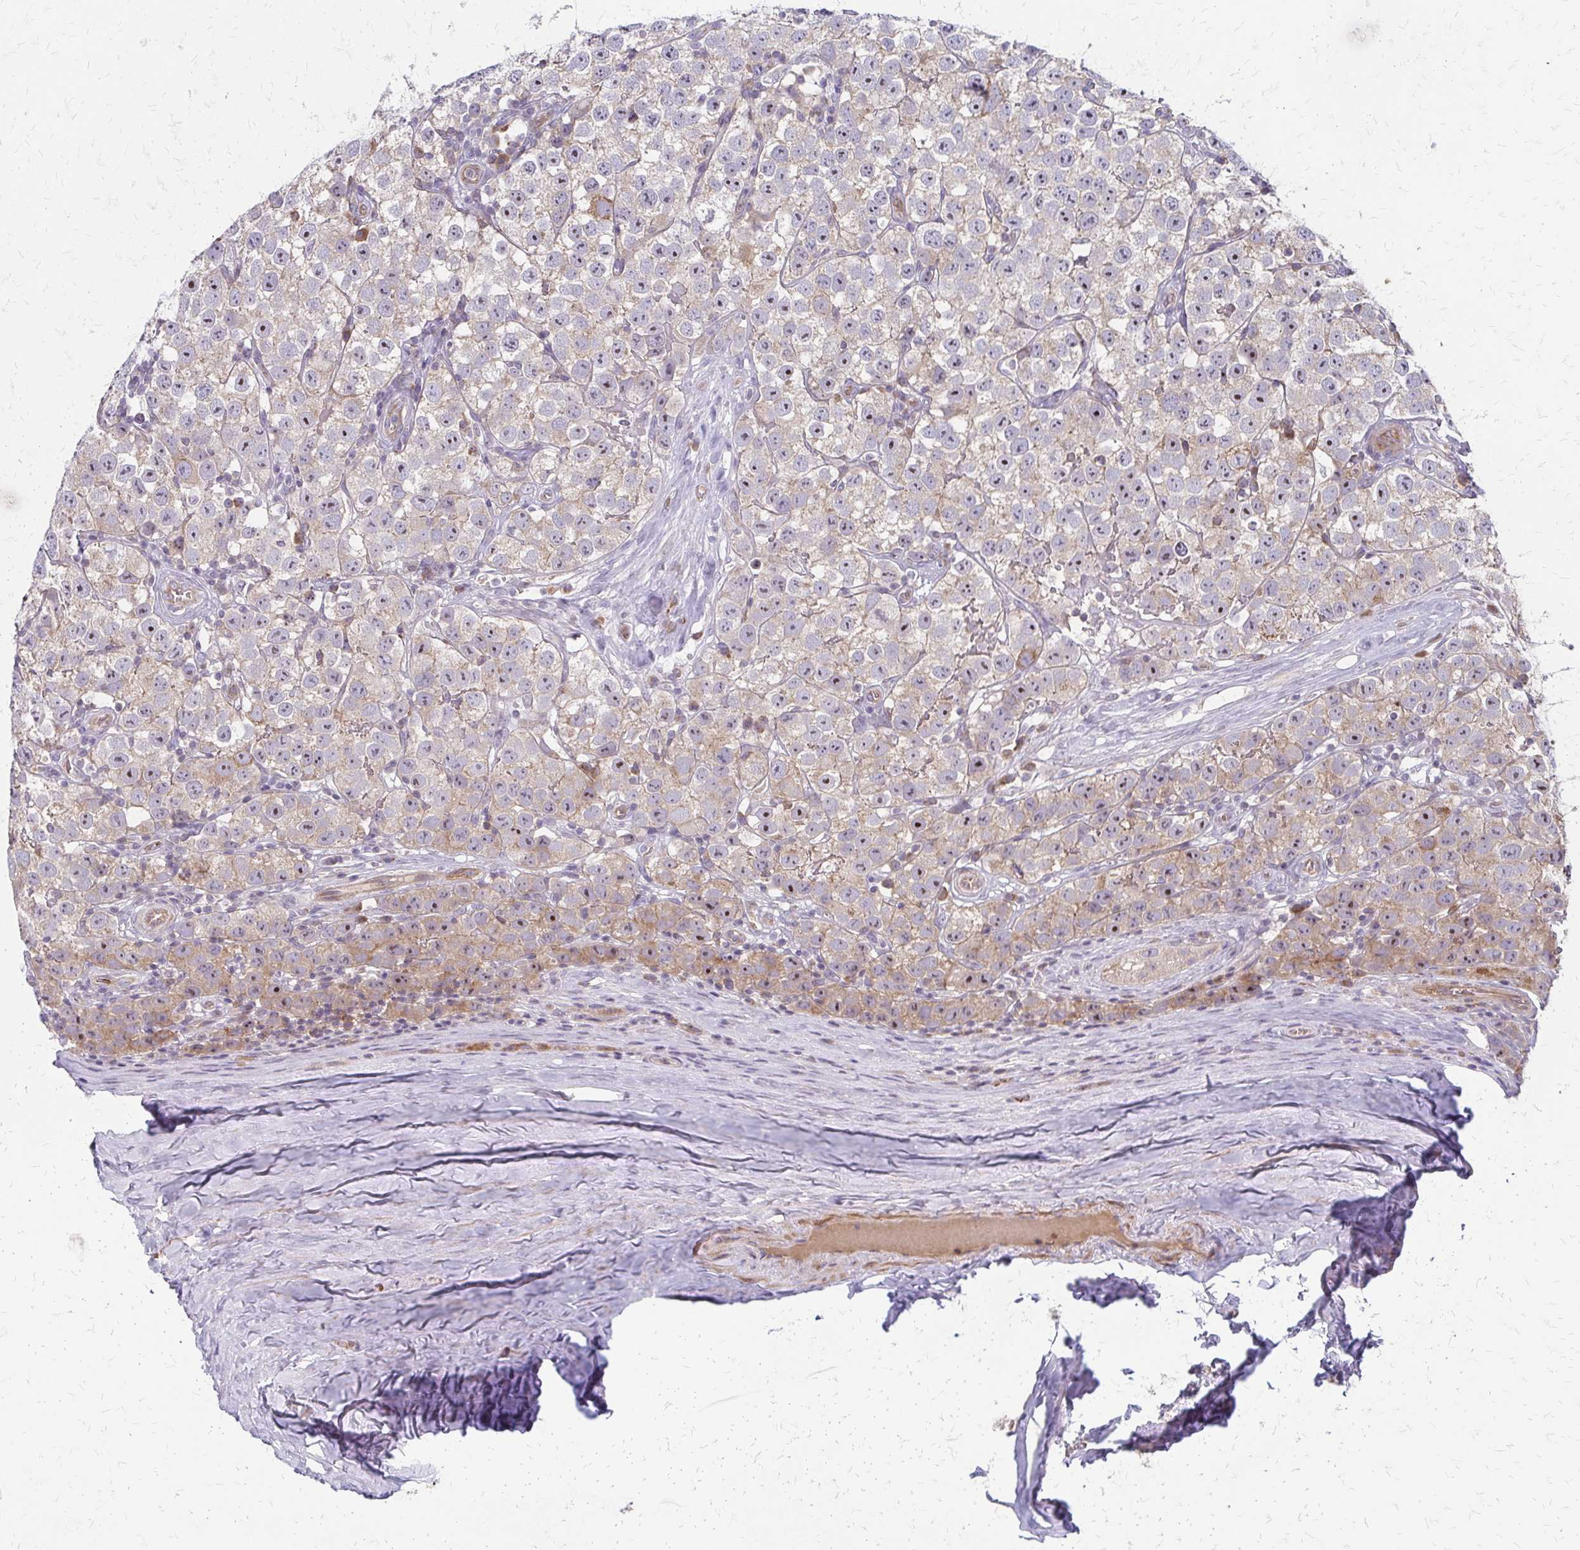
{"staining": {"intensity": "weak", "quantity": ">75%", "location": "cytoplasmic/membranous,nuclear"}, "tissue": "testis cancer", "cell_type": "Tumor cells", "image_type": "cancer", "snomed": [{"axis": "morphology", "description": "Seminoma, NOS"}, {"axis": "topography", "description": "Testis"}], "caption": "Immunohistochemical staining of seminoma (testis) displays low levels of weak cytoplasmic/membranous and nuclear positivity in about >75% of tumor cells.", "gene": "ZNF383", "patient": {"sex": "male", "age": 34}}